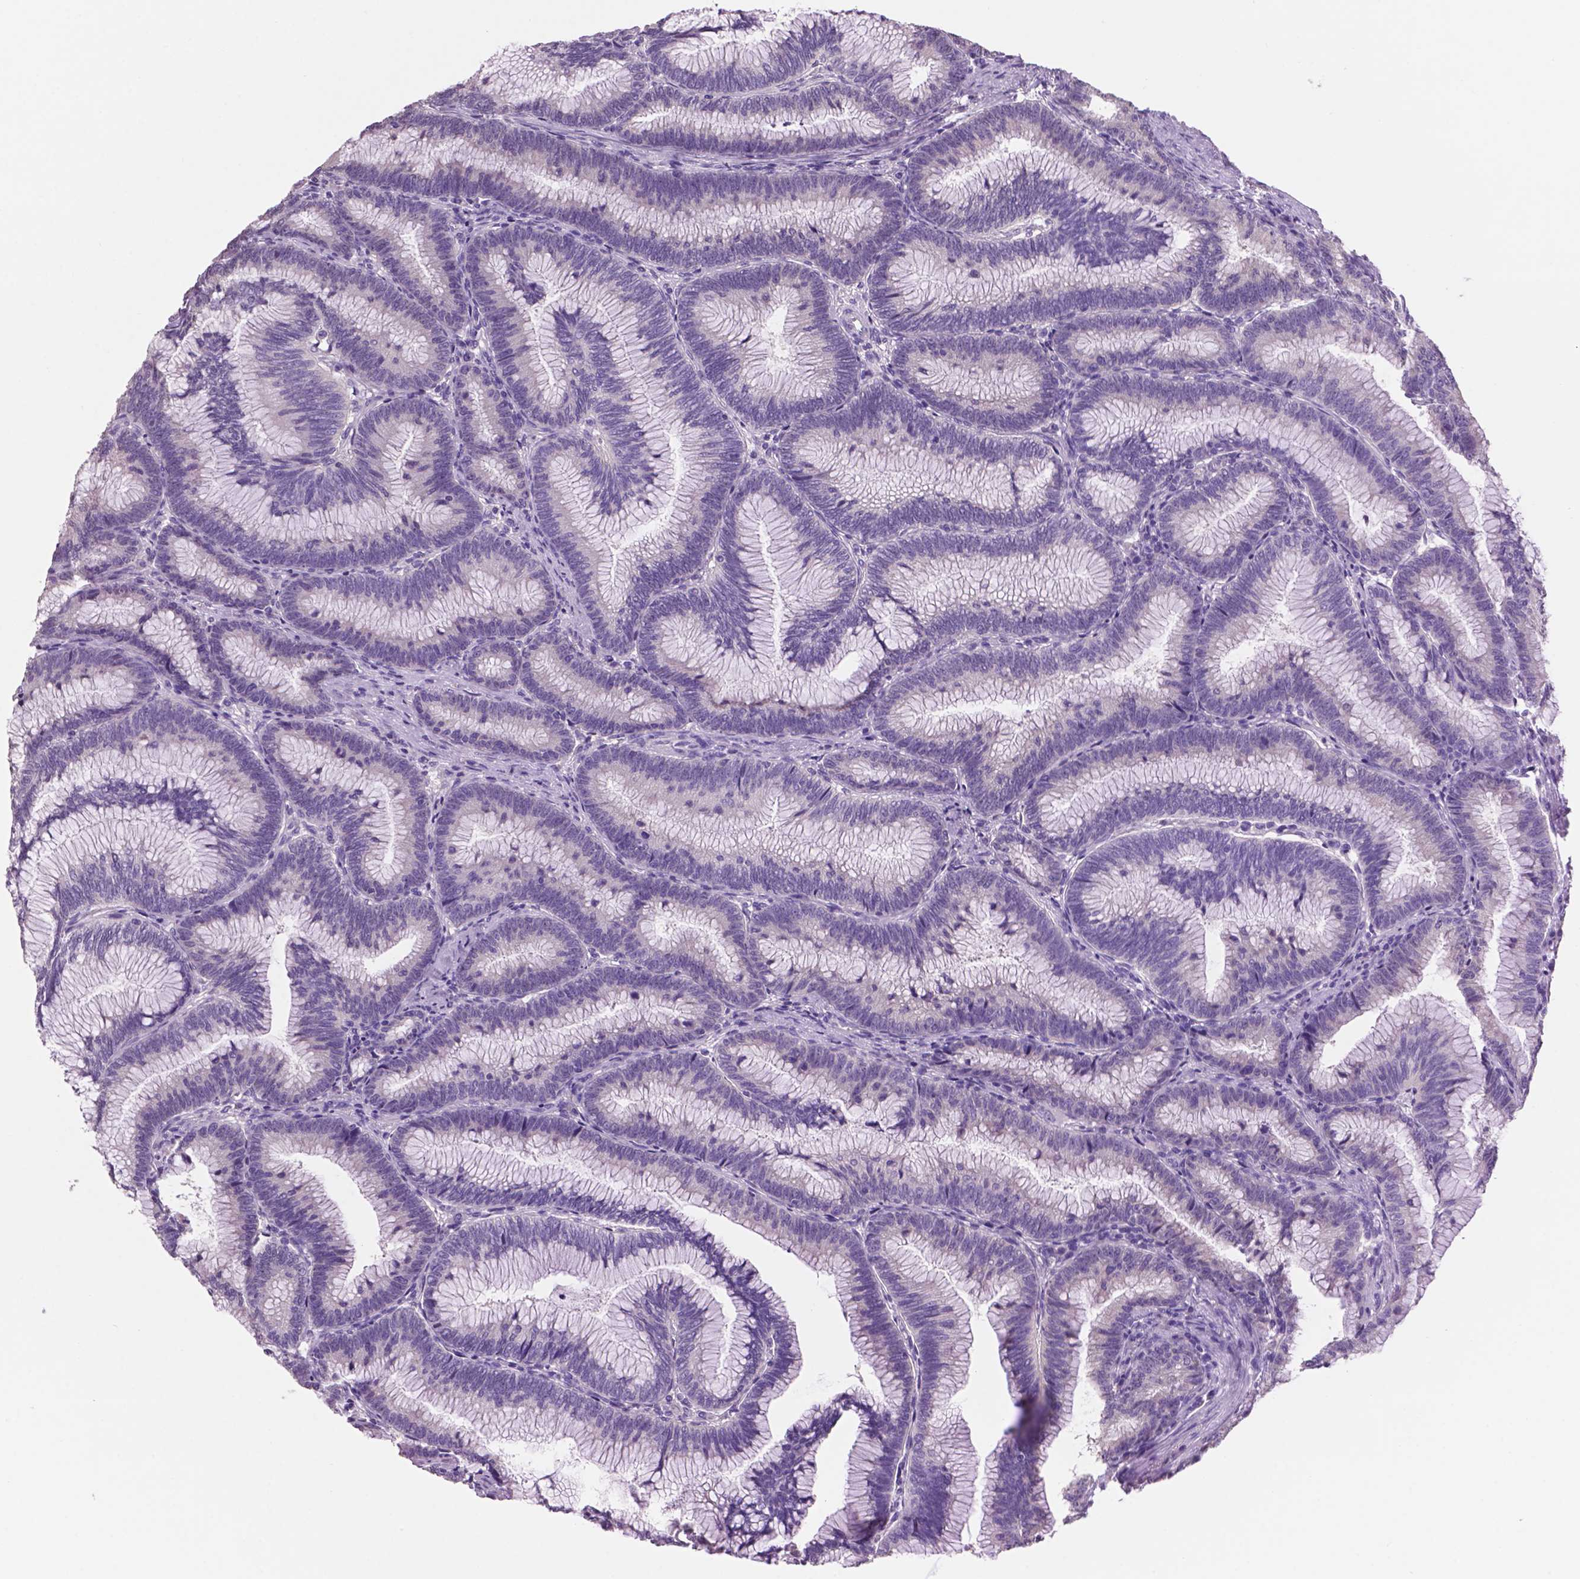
{"staining": {"intensity": "negative", "quantity": "none", "location": "none"}, "tissue": "colorectal cancer", "cell_type": "Tumor cells", "image_type": "cancer", "snomed": [{"axis": "morphology", "description": "Adenocarcinoma, NOS"}, {"axis": "topography", "description": "Colon"}], "caption": "Immunohistochemistry micrograph of neoplastic tissue: human colorectal cancer (adenocarcinoma) stained with DAB exhibits no significant protein positivity in tumor cells.", "gene": "CRYBA4", "patient": {"sex": "female", "age": 78}}